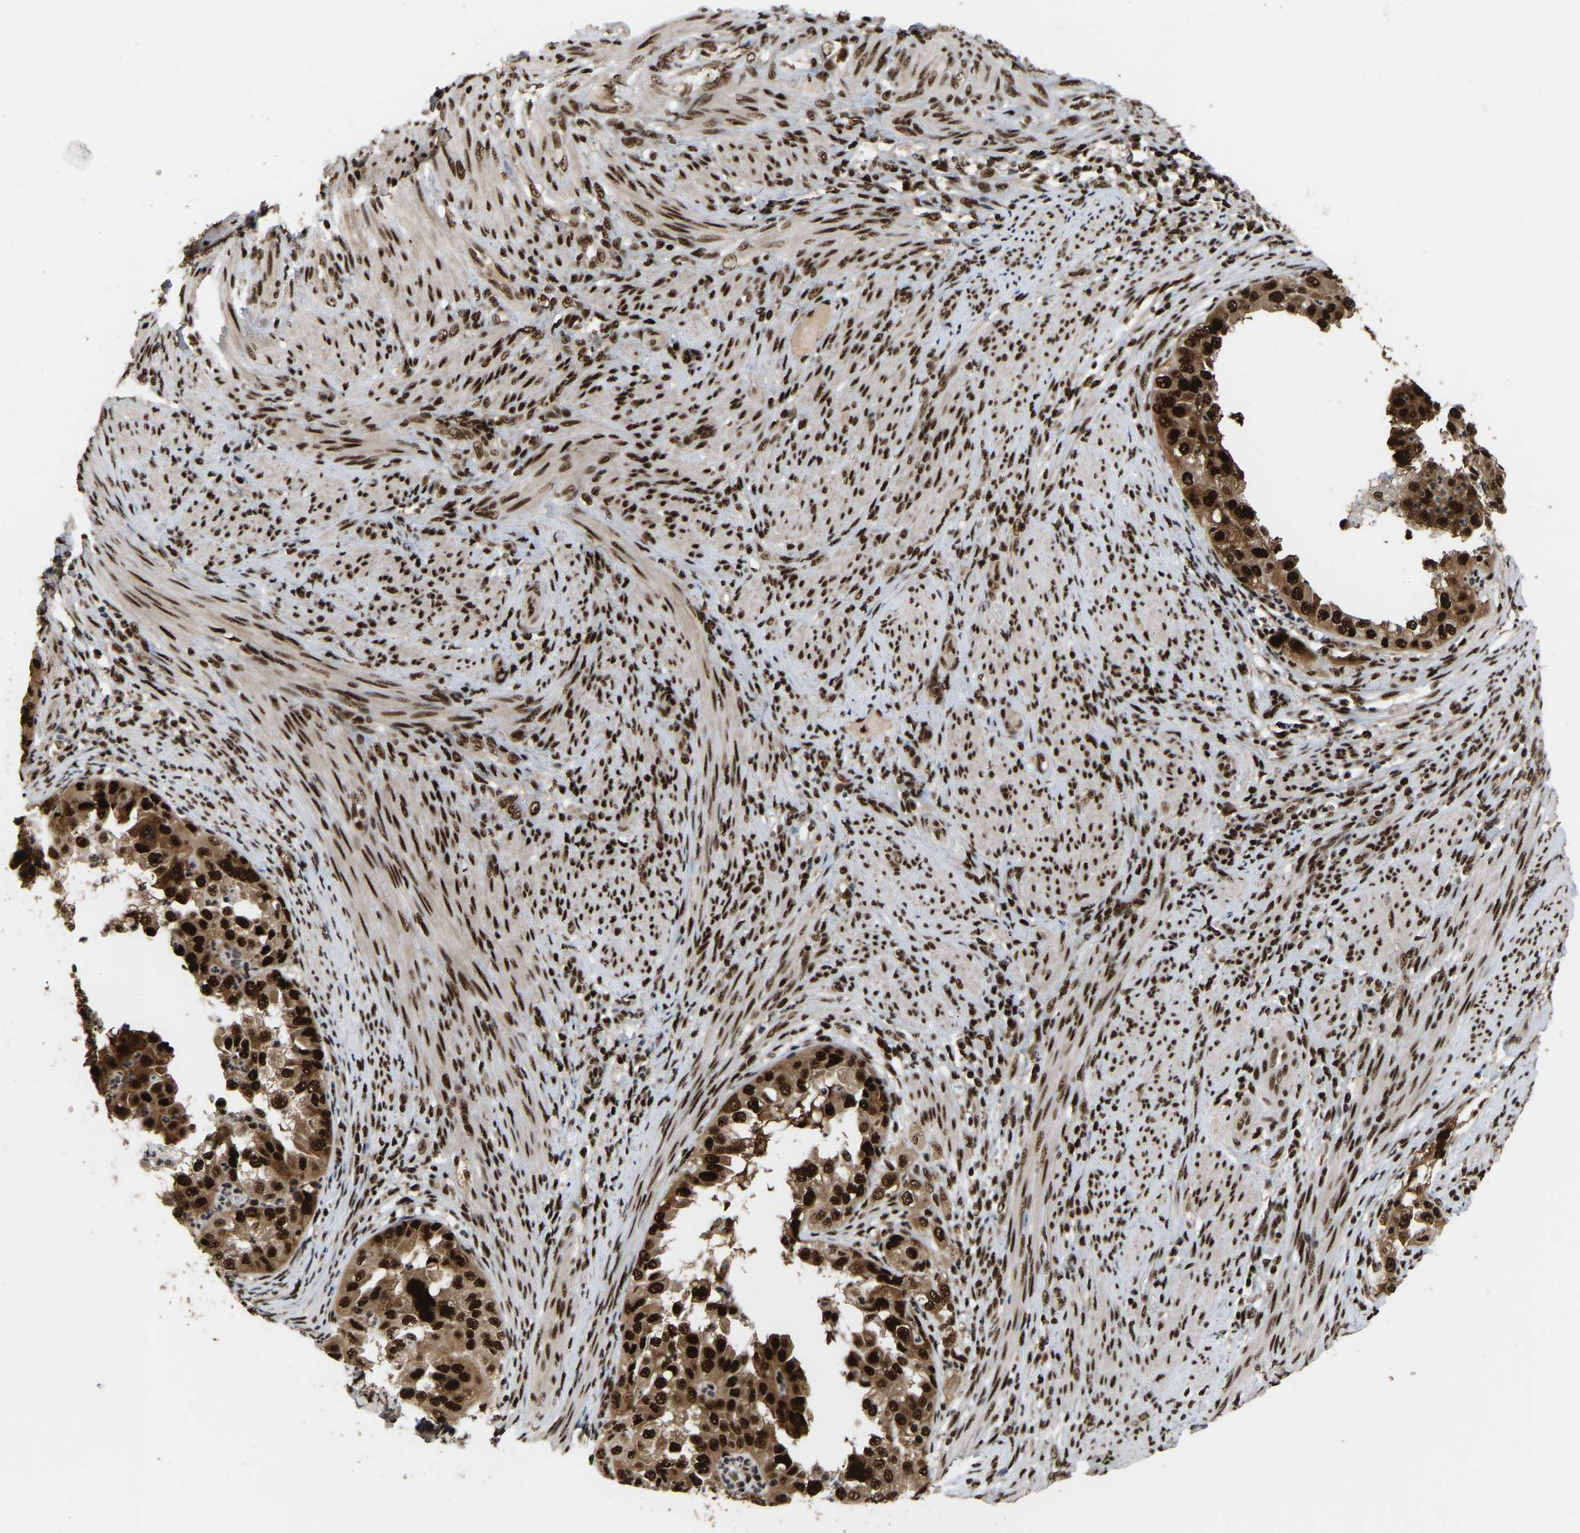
{"staining": {"intensity": "strong", "quantity": ">75%", "location": "cytoplasmic/membranous,nuclear"}, "tissue": "endometrial cancer", "cell_type": "Tumor cells", "image_type": "cancer", "snomed": [{"axis": "morphology", "description": "Adenocarcinoma, NOS"}, {"axis": "topography", "description": "Endometrium"}], "caption": "Protein positivity by immunohistochemistry reveals strong cytoplasmic/membranous and nuclear expression in about >75% of tumor cells in endometrial cancer (adenocarcinoma). The protein of interest is shown in brown color, while the nuclei are stained blue.", "gene": "TBL1XR1", "patient": {"sex": "female", "age": 85}}